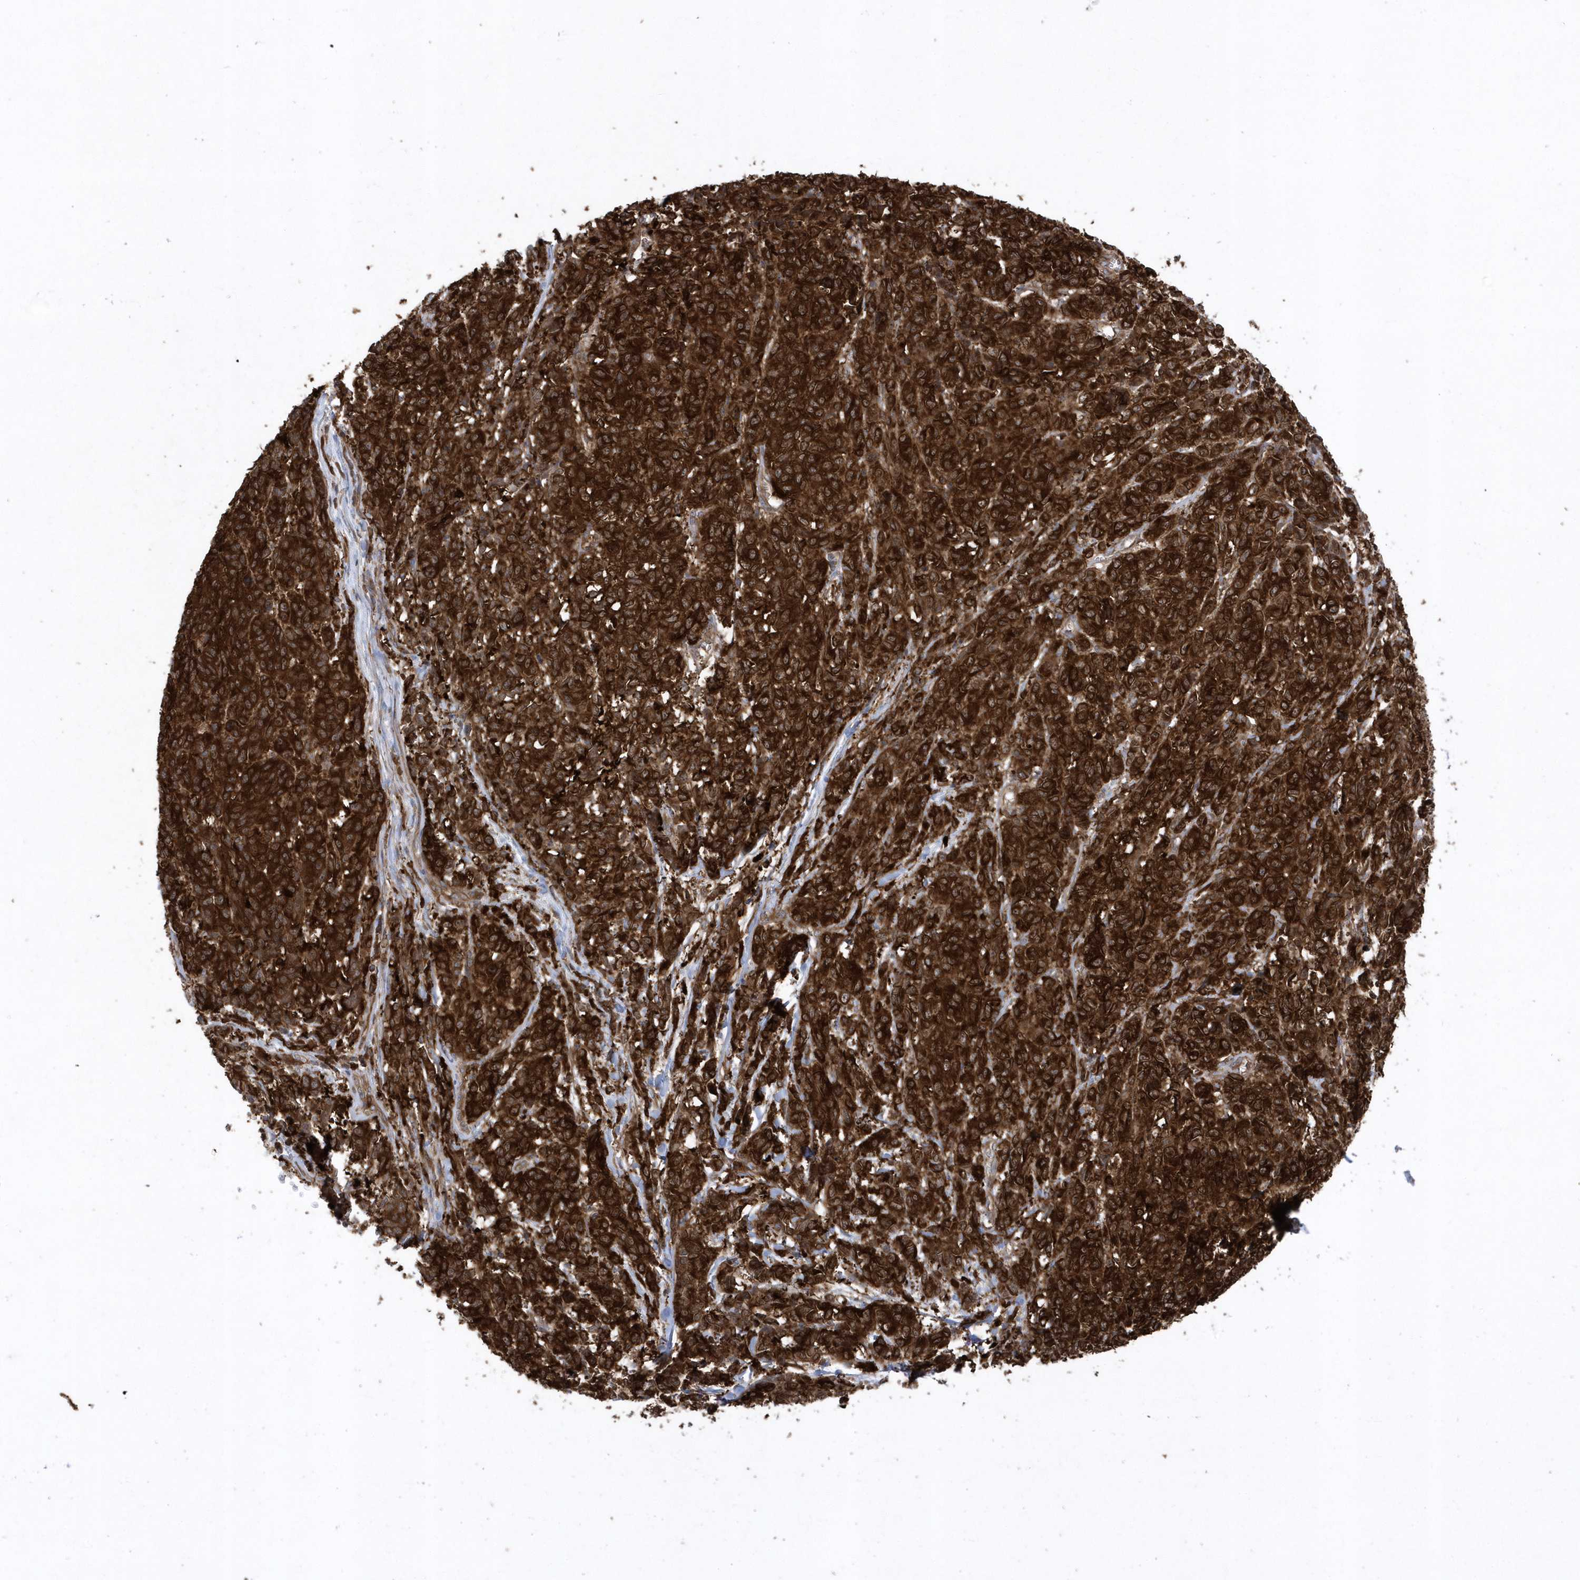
{"staining": {"intensity": "strong", "quantity": ">75%", "location": "cytoplasmic/membranous"}, "tissue": "melanoma", "cell_type": "Tumor cells", "image_type": "cancer", "snomed": [{"axis": "morphology", "description": "Malignant melanoma, NOS"}, {"axis": "topography", "description": "Skin"}], "caption": "Immunohistochemical staining of human melanoma displays high levels of strong cytoplasmic/membranous positivity in about >75% of tumor cells. (brown staining indicates protein expression, while blue staining denotes nuclei).", "gene": "PAICS", "patient": {"sex": "male", "age": 49}}